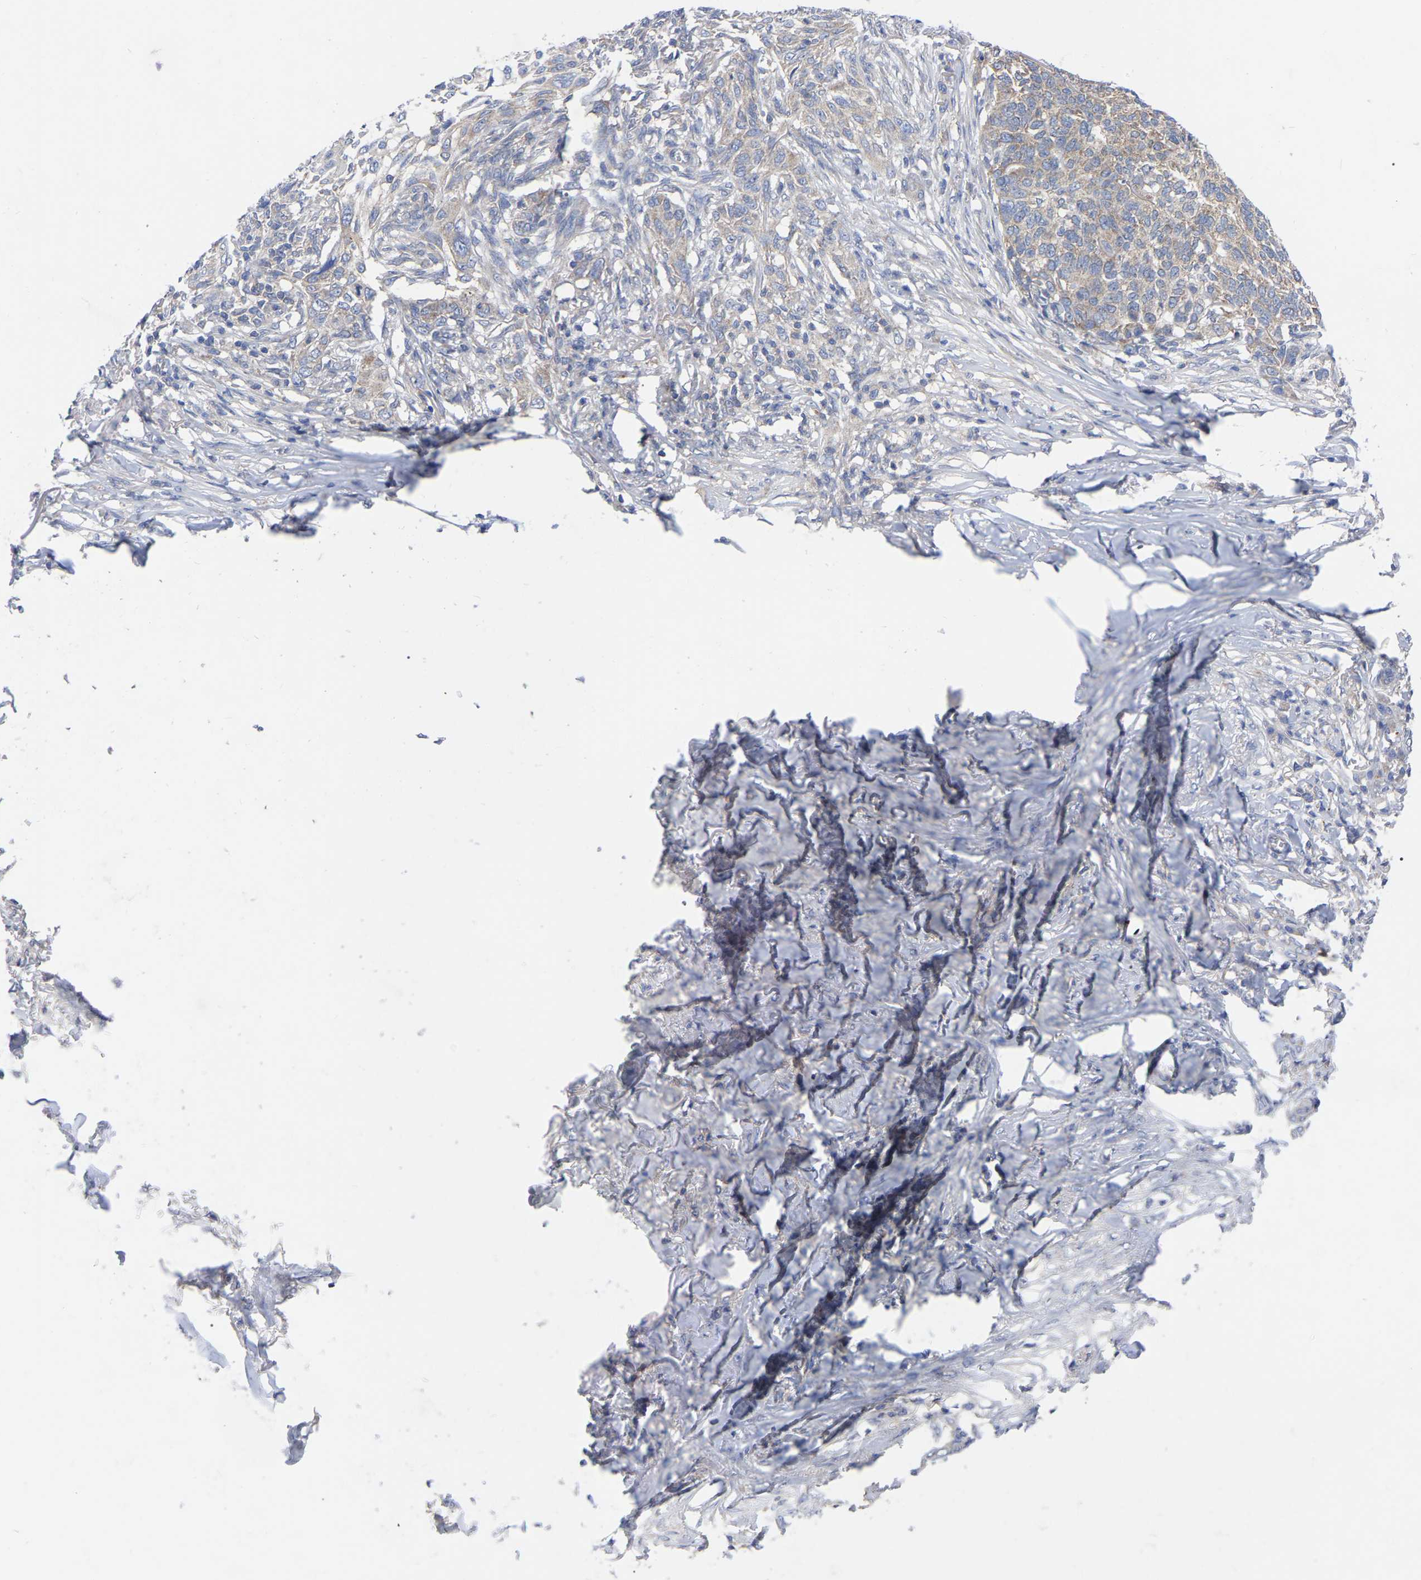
{"staining": {"intensity": "weak", "quantity": "<25%", "location": "cytoplasmic/membranous"}, "tissue": "skin cancer", "cell_type": "Tumor cells", "image_type": "cancer", "snomed": [{"axis": "morphology", "description": "Basal cell carcinoma"}, {"axis": "topography", "description": "Skin"}], "caption": "The micrograph demonstrates no staining of tumor cells in skin cancer (basal cell carcinoma).", "gene": "TCP1", "patient": {"sex": "male", "age": 85}}